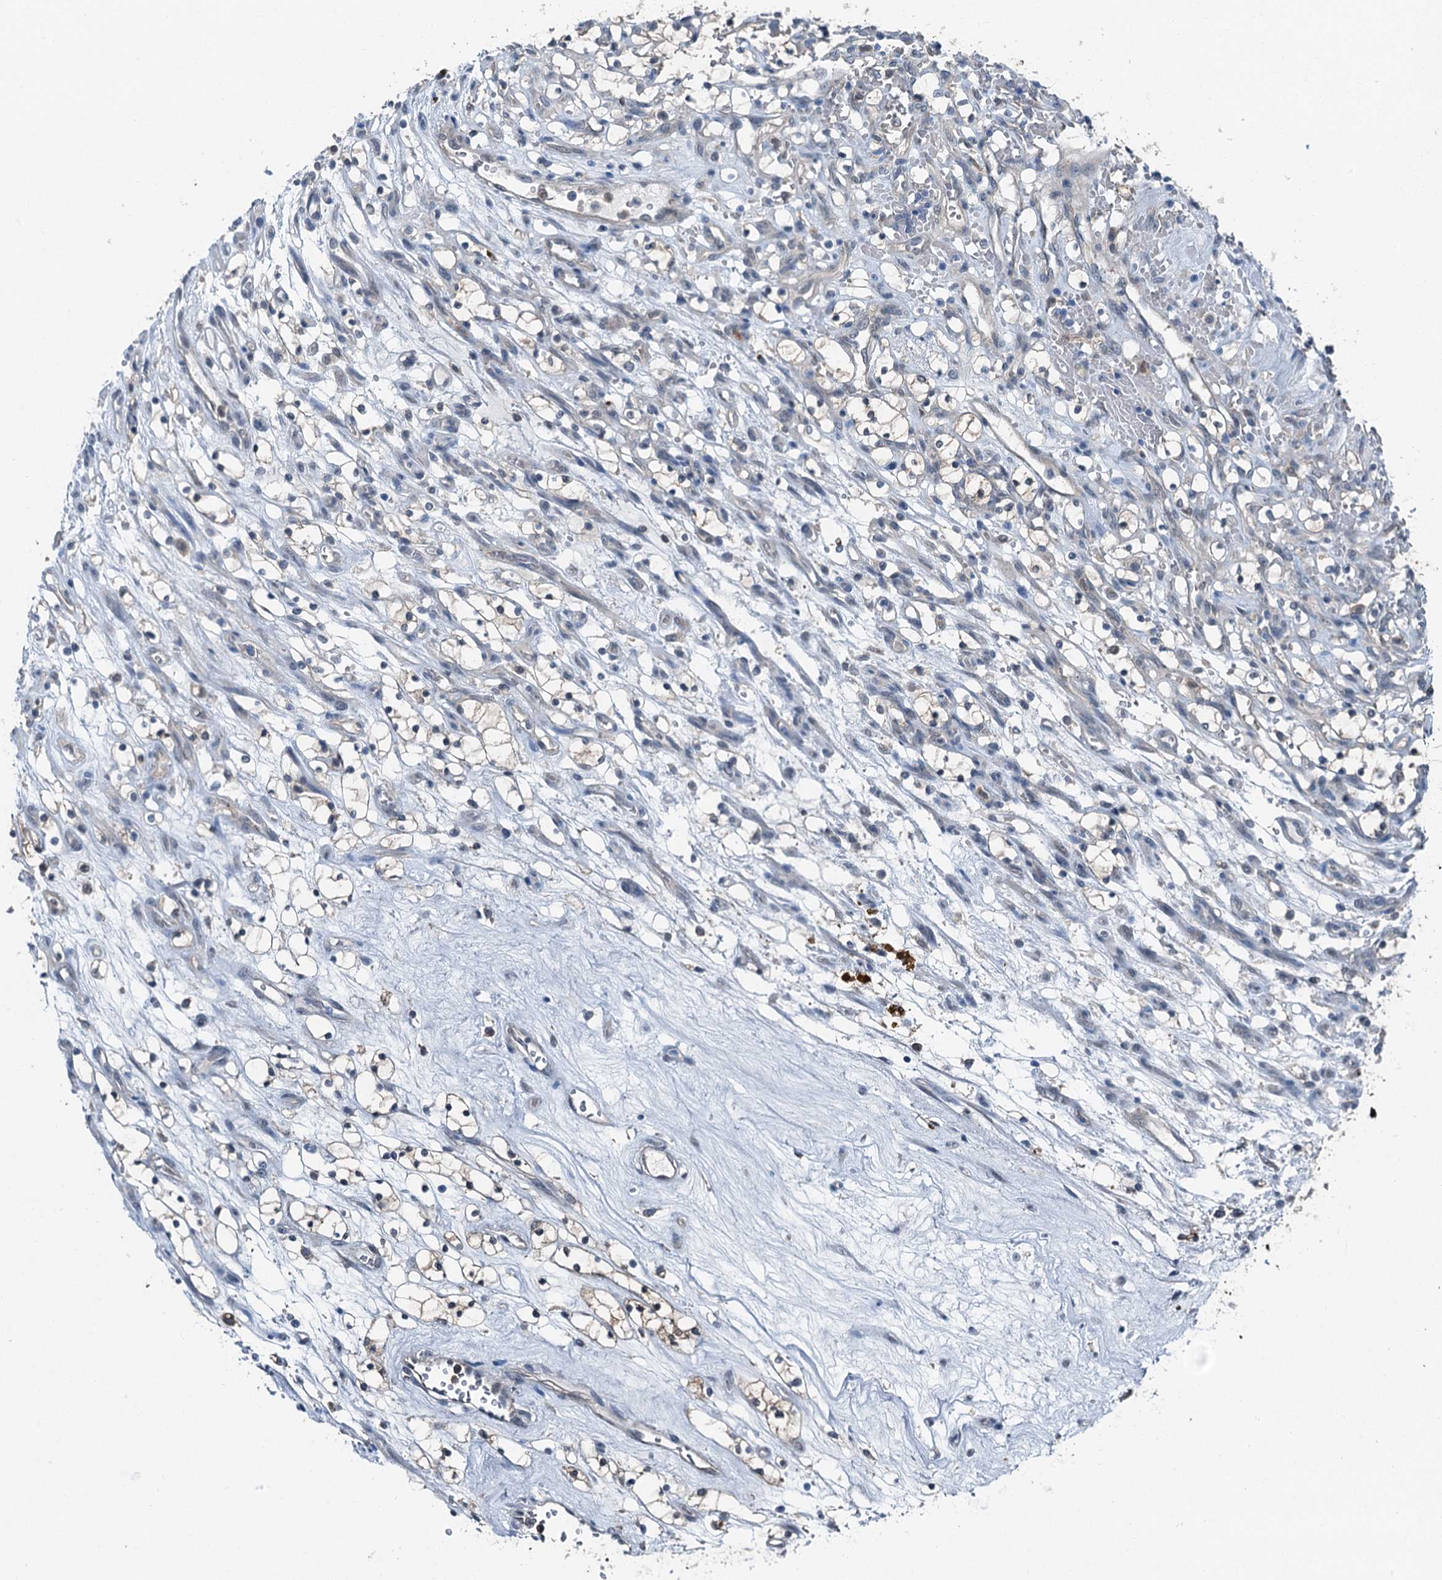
{"staining": {"intensity": "negative", "quantity": "none", "location": "none"}, "tissue": "renal cancer", "cell_type": "Tumor cells", "image_type": "cancer", "snomed": [{"axis": "morphology", "description": "Adenocarcinoma, NOS"}, {"axis": "topography", "description": "Kidney"}], "caption": "High magnification brightfield microscopy of renal cancer stained with DAB (3,3'-diaminobenzidine) (brown) and counterstained with hematoxylin (blue): tumor cells show no significant staining.", "gene": "RNH1", "patient": {"sex": "female", "age": 69}}